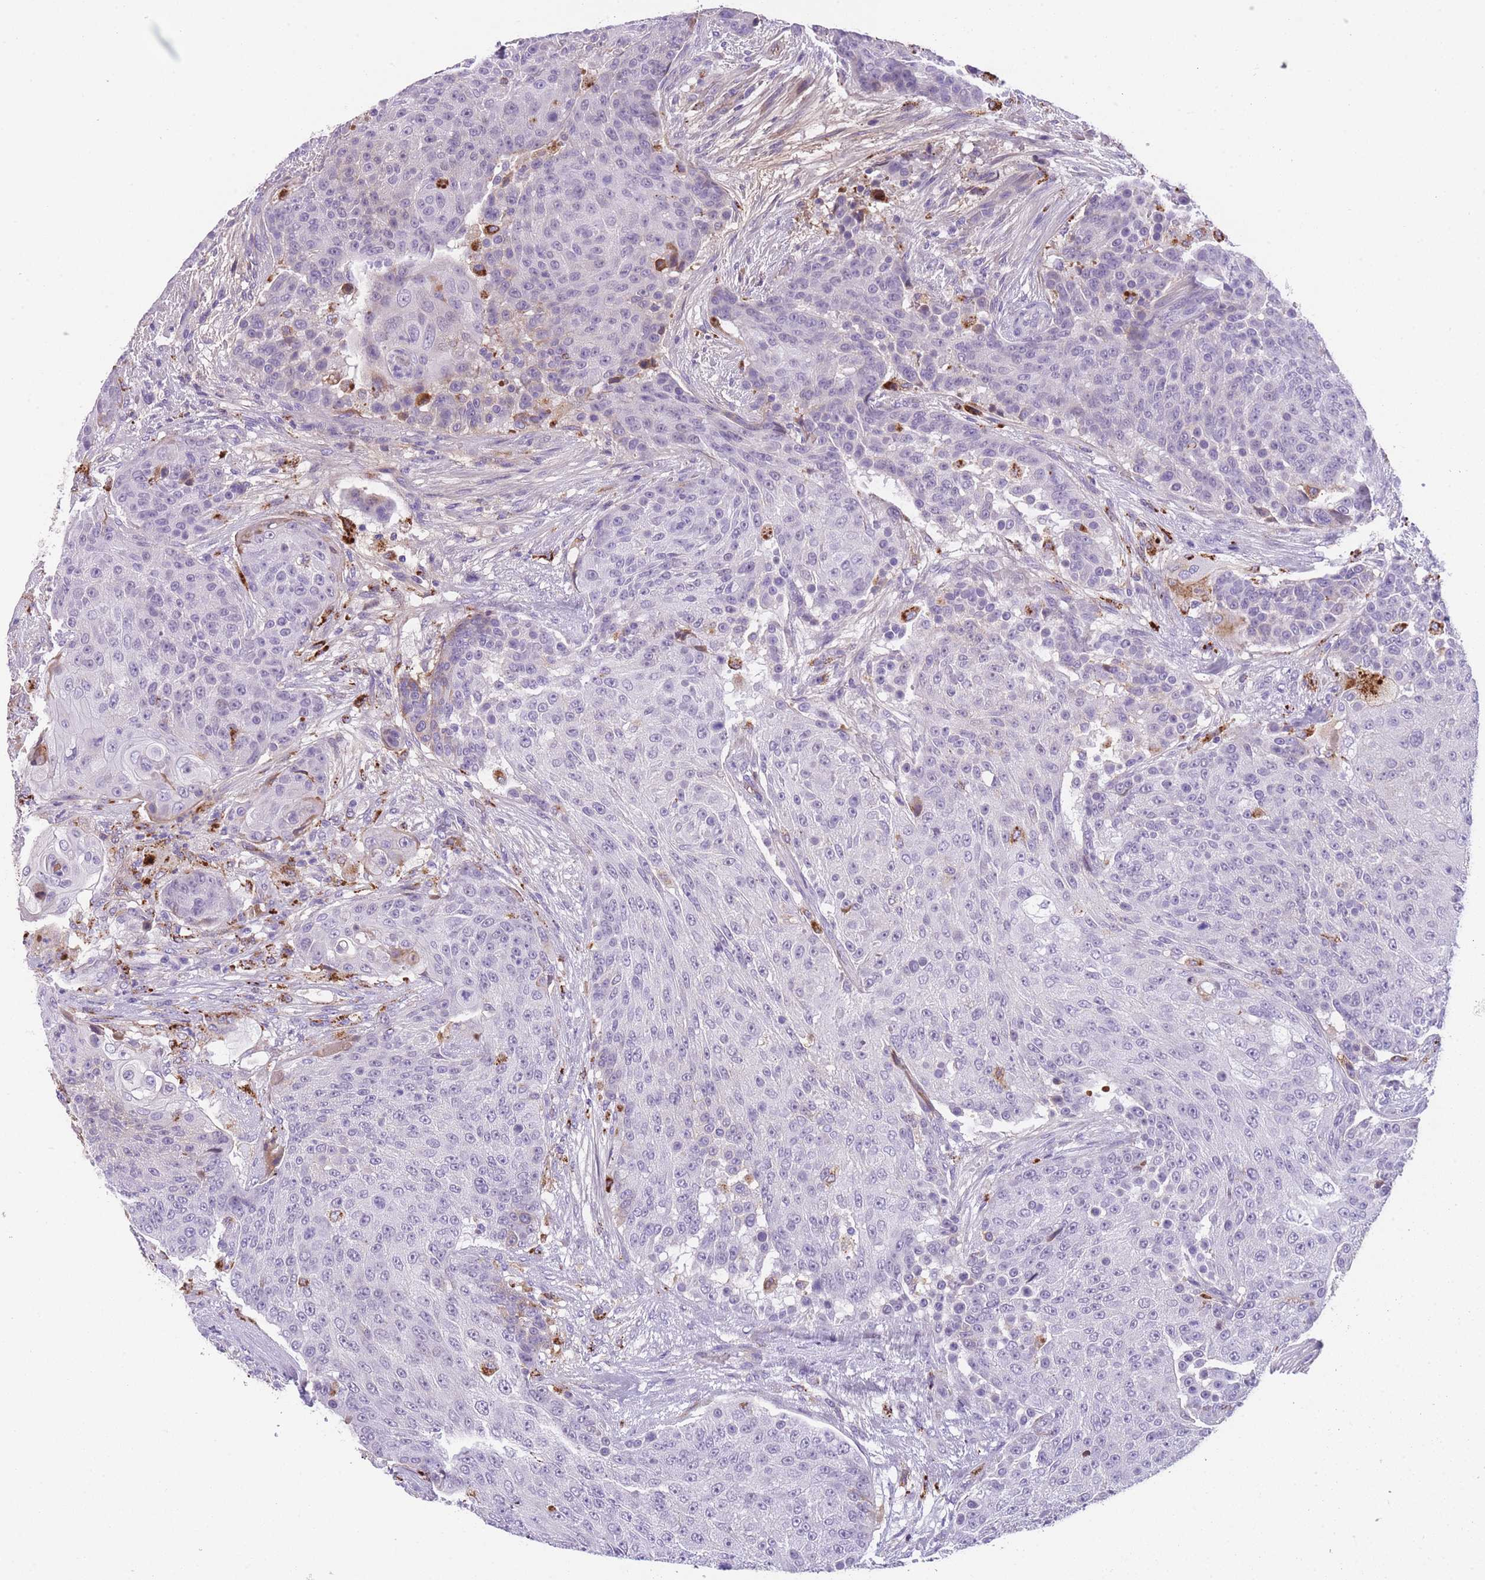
{"staining": {"intensity": "negative", "quantity": "none", "location": "none"}, "tissue": "urothelial cancer", "cell_type": "Tumor cells", "image_type": "cancer", "snomed": [{"axis": "morphology", "description": "Urothelial carcinoma, High grade"}, {"axis": "topography", "description": "Urinary bladder"}], "caption": "A photomicrograph of urothelial cancer stained for a protein displays no brown staining in tumor cells.", "gene": "GNAT1", "patient": {"sex": "female", "age": 63}}